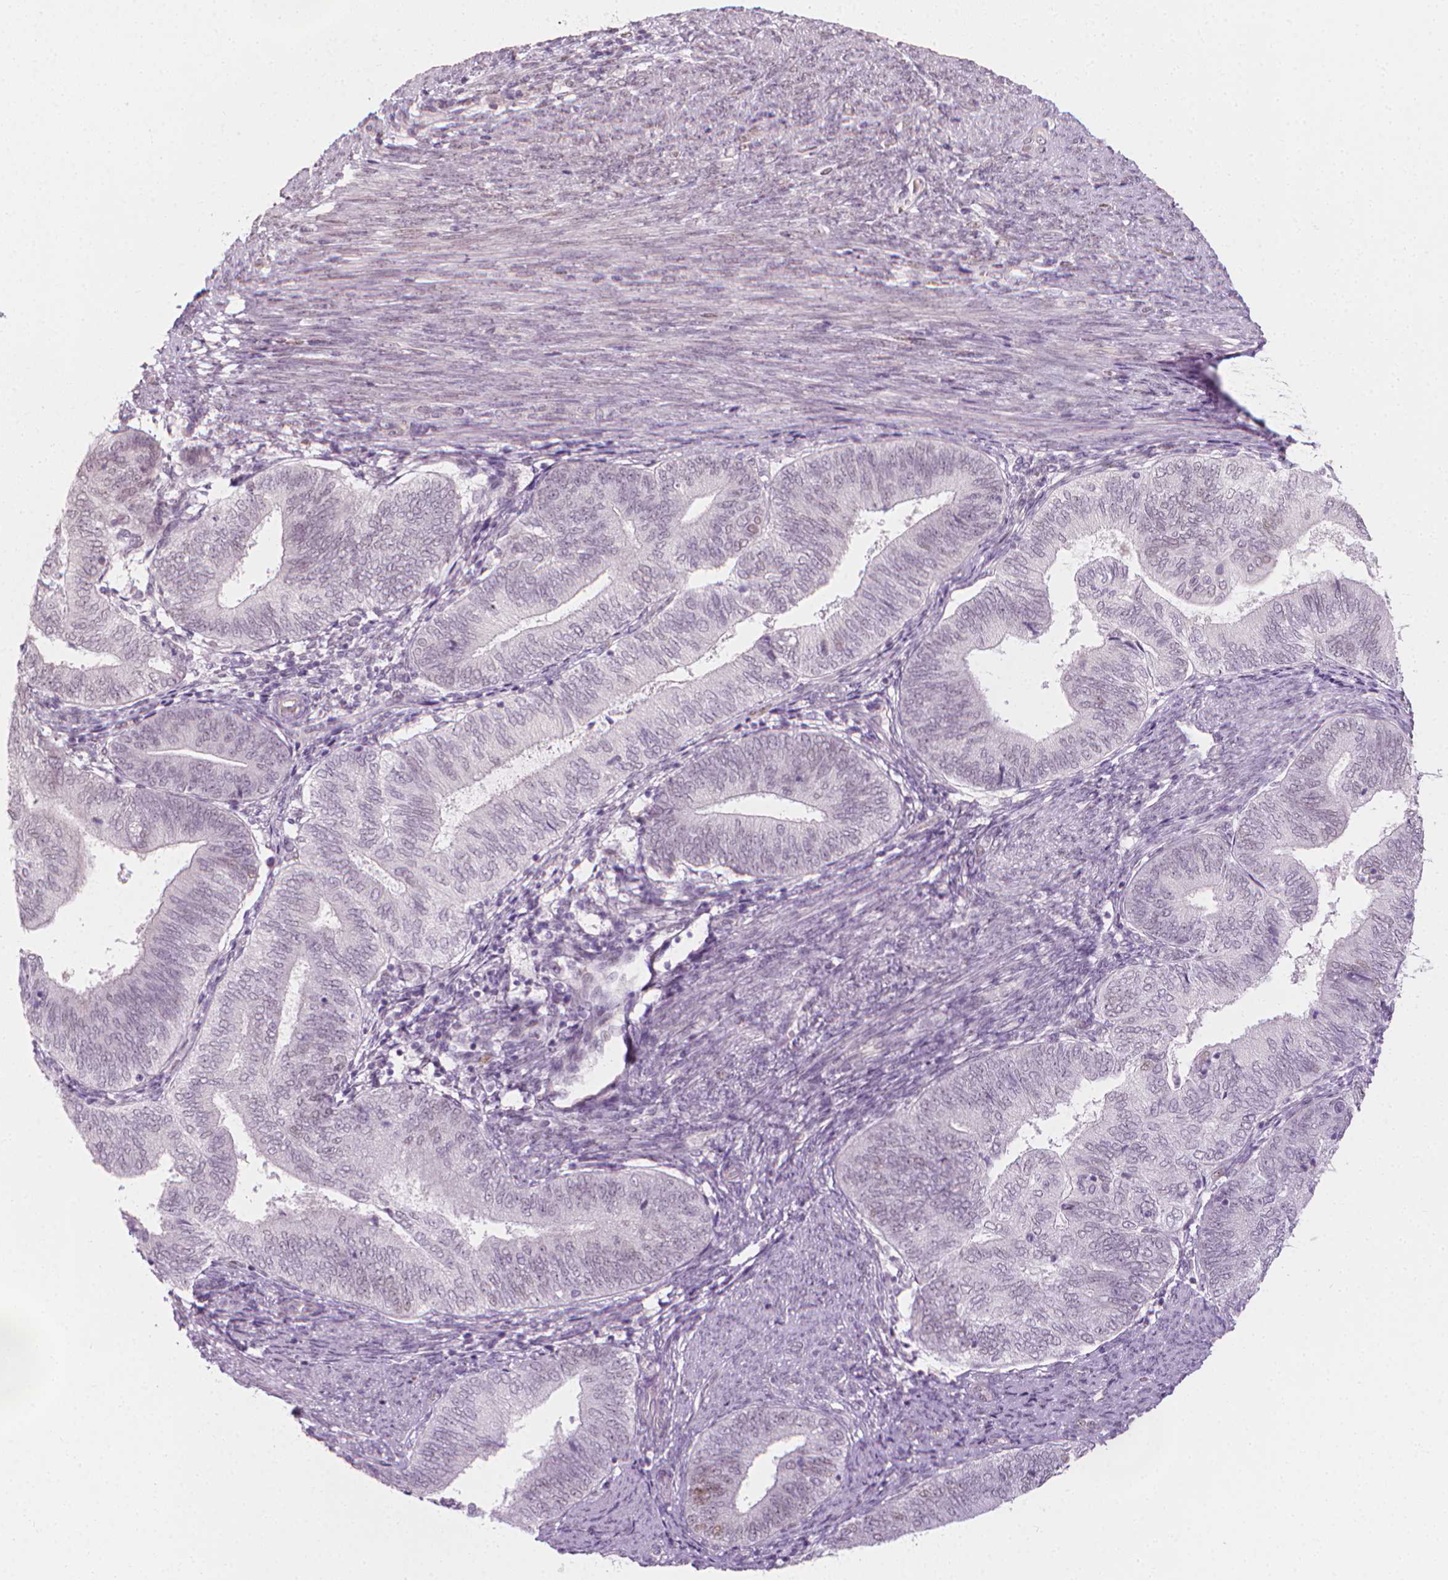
{"staining": {"intensity": "negative", "quantity": "none", "location": "none"}, "tissue": "endometrial cancer", "cell_type": "Tumor cells", "image_type": "cancer", "snomed": [{"axis": "morphology", "description": "Adenocarcinoma, NOS"}, {"axis": "topography", "description": "Endometrium"}], "caption": "Human adenocarcinoma (endometrial) stained for a protein using IHC displays no positivity in tumor cells.", "gene": "CDKN1C", "patient": {"sex": "female", "age": 65}}